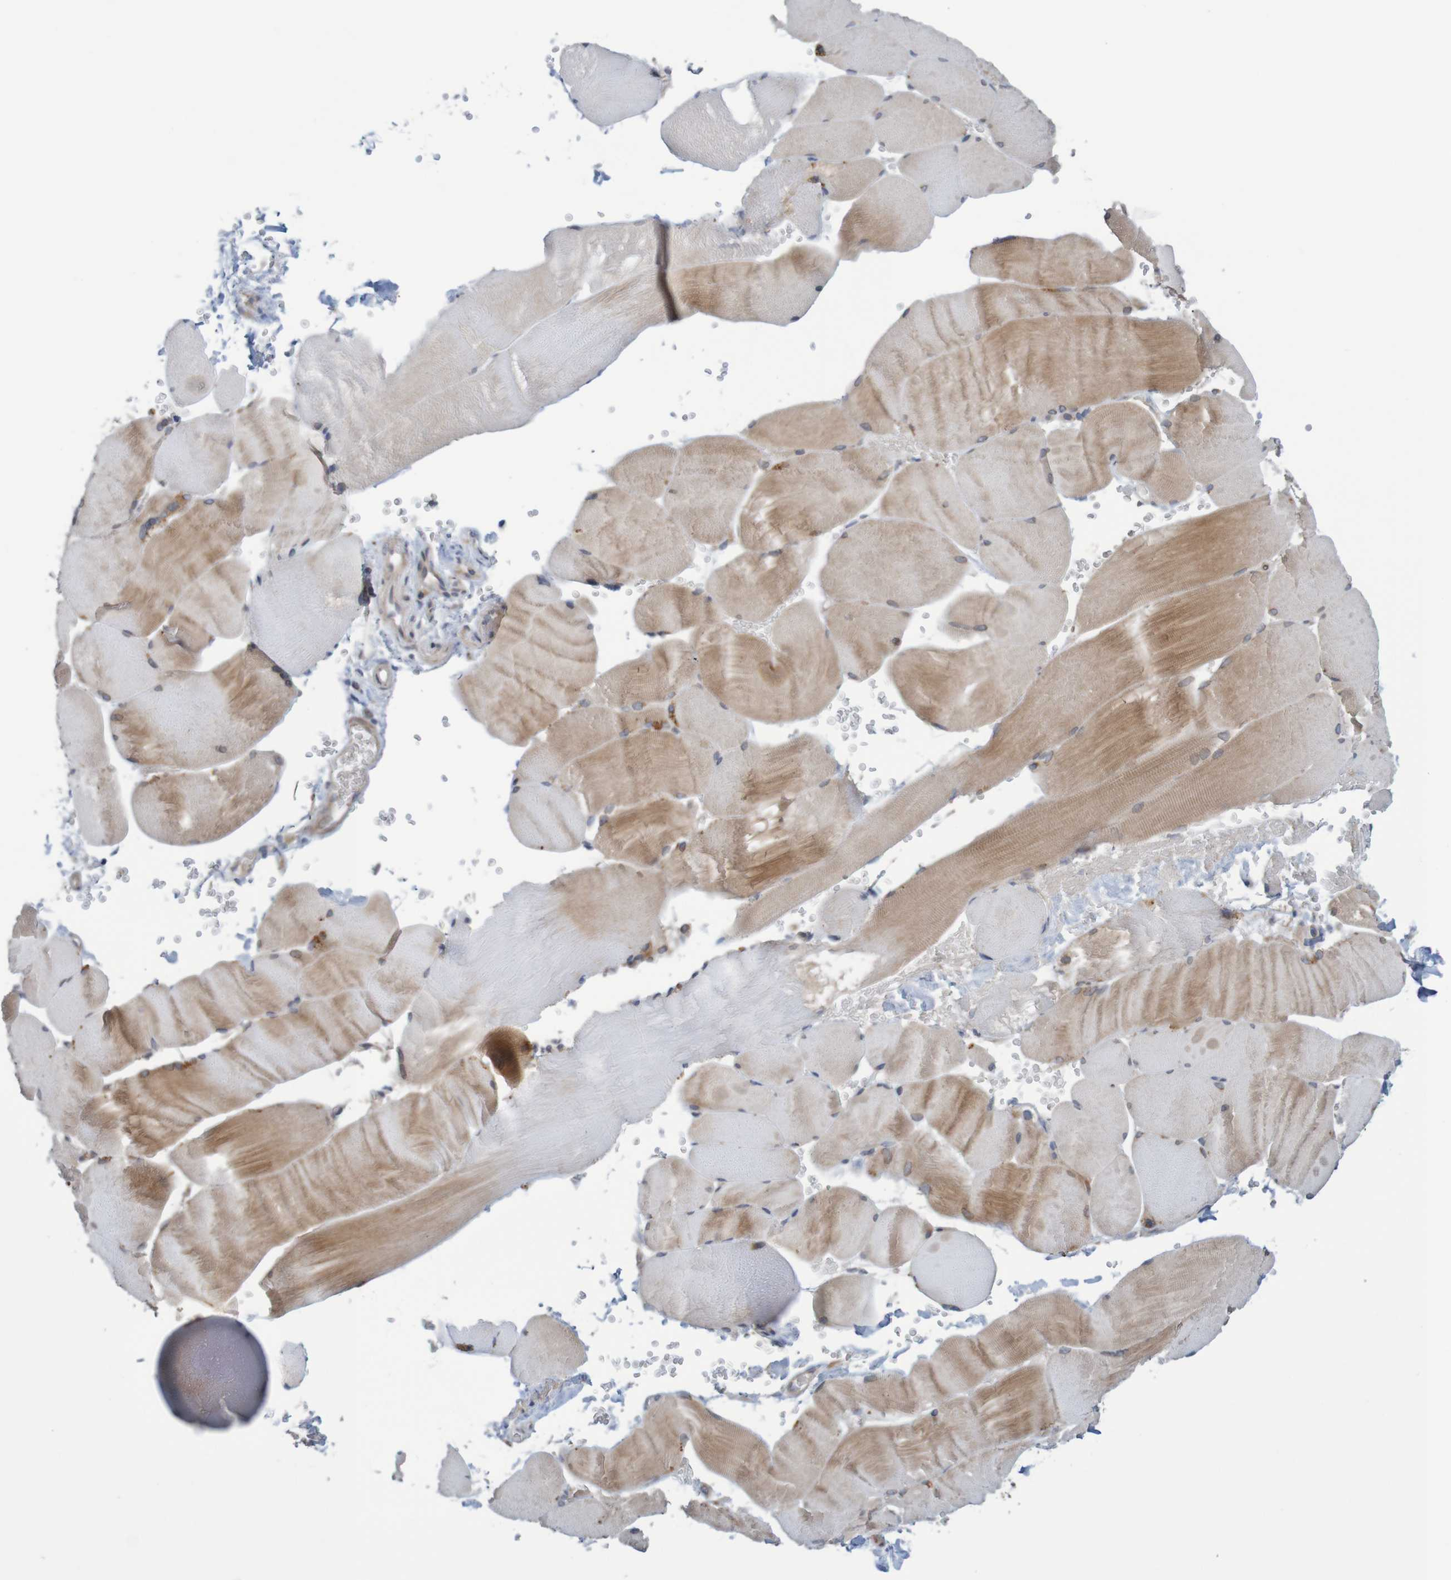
{"staining": {"intensity": "moderate", "quantity": "25%-75%", "location": "cytoplasmic/membranous"}, "tissue": "skeletal muscle", "cell_type": "Myocytes", "image_type": "normal", "snomed": [{"axis": "morphology", "description": "Normal tissue, NOS"}, {"axis": "topography", "description": "Skin"}, {"axis": "topography", "description": "Skeletal muscle"}], "caption": "About 25%-75% of myocytes in normal human skeletal muscle demonstrate moderate cytoplasmic/membranous protein positivity as visualized by brown immunohistochemical staining.", "gene": "ANKK1", "patient": {"sex": "male", "age": 83}}